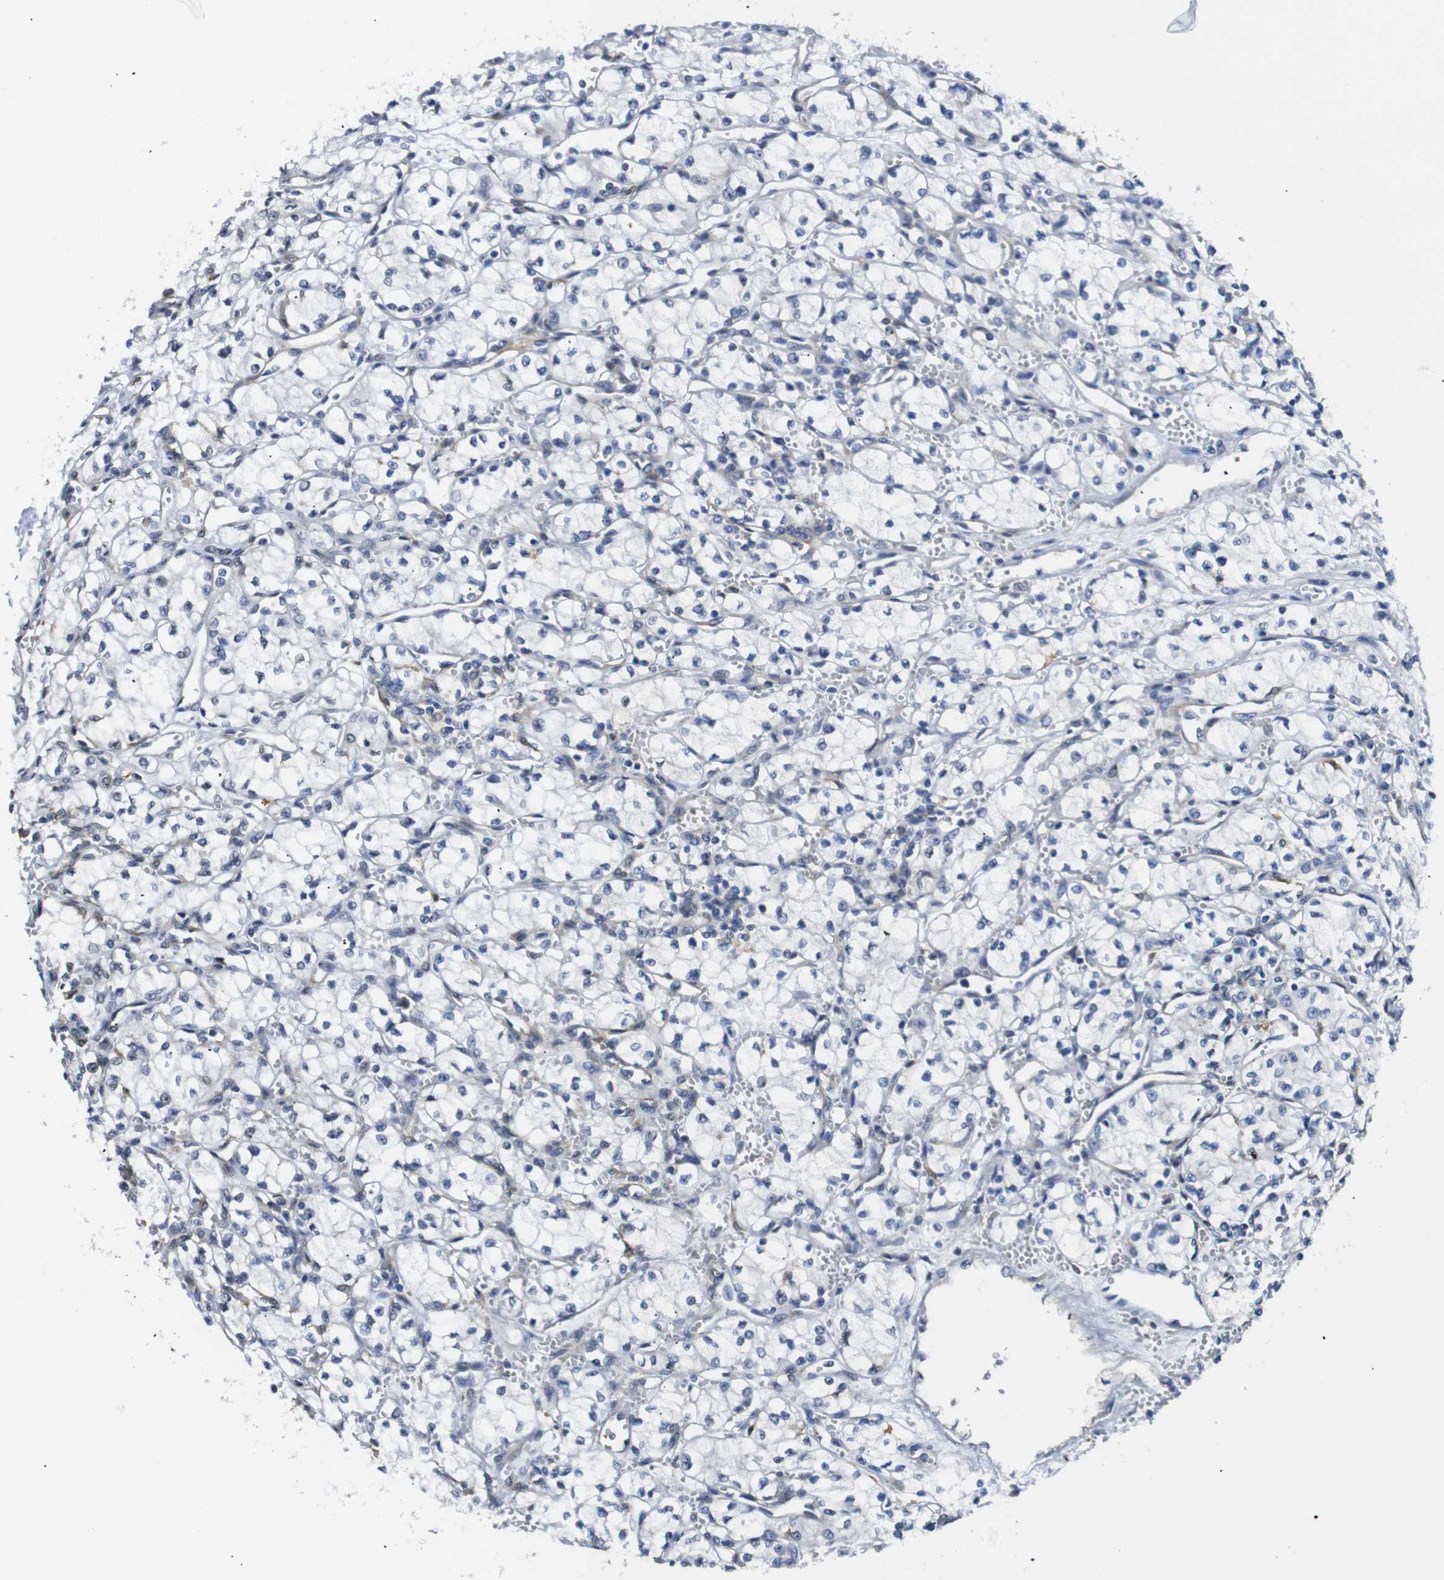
{"staining": {"intensity": "negative", "quantity": "none", "location": "none"}, "tissue": "renal cancer", "cell_type": "Tumor cells", "image_type": "cancer", "snomed": [{"axis": "morphology", "description": "Normal tissue, NOS"}, {"axis": "morphology", "description": "Adenocarcinoma, NOS"}, {"axis": "topography", "description": "Kidney"}], "caption": "Immunohistochemistry (IHC) photomicrograph of renal adenocarcinoma stained for a protein (brown), which displays no positivity in tumor cells.", "gene": "PARN", "patient": {"sex": "male", "age": 59}}